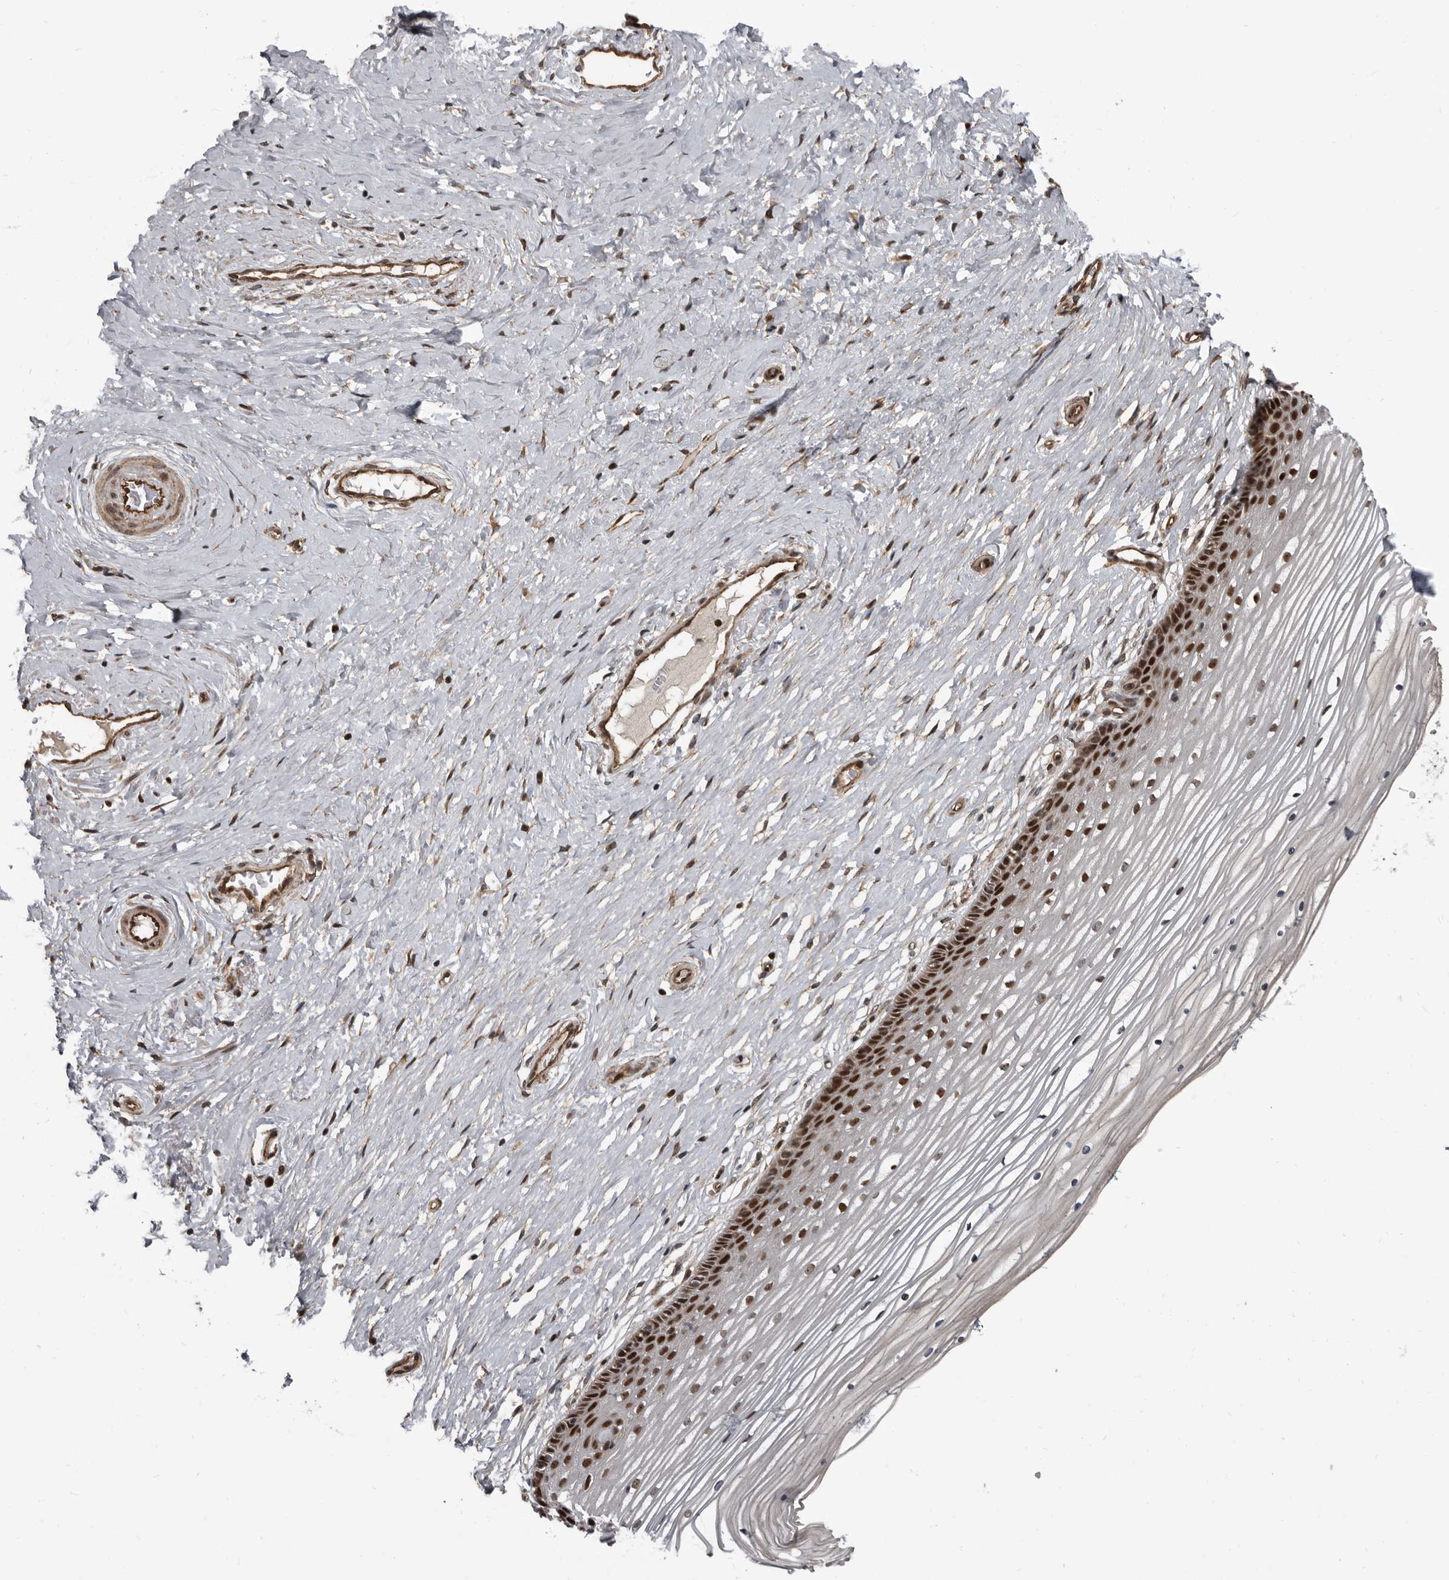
{"staining": {"intensity": "strong", "quantity": ">75%", "location": "nuclear"}, "tissue": "vagina", "cell_type": "Squamous epithelial cells", "image_type": "normal", "snomed": [{"axis": "morphology", "description": "Normal tissue, NOS"}, {"axis": "topography", "description": "Vagina"}, {"axis": "topography", "description": "Cervix"}], "caption": "DAB (3,3'-diaminobenzidine) immunohistochemical staining of normal vagina reveals strong nuclear protein positivity in approximately >75% of squamous epithelial cells.", "gene": "CHD1L", "patient": {"sex": "female", "age": 40}}